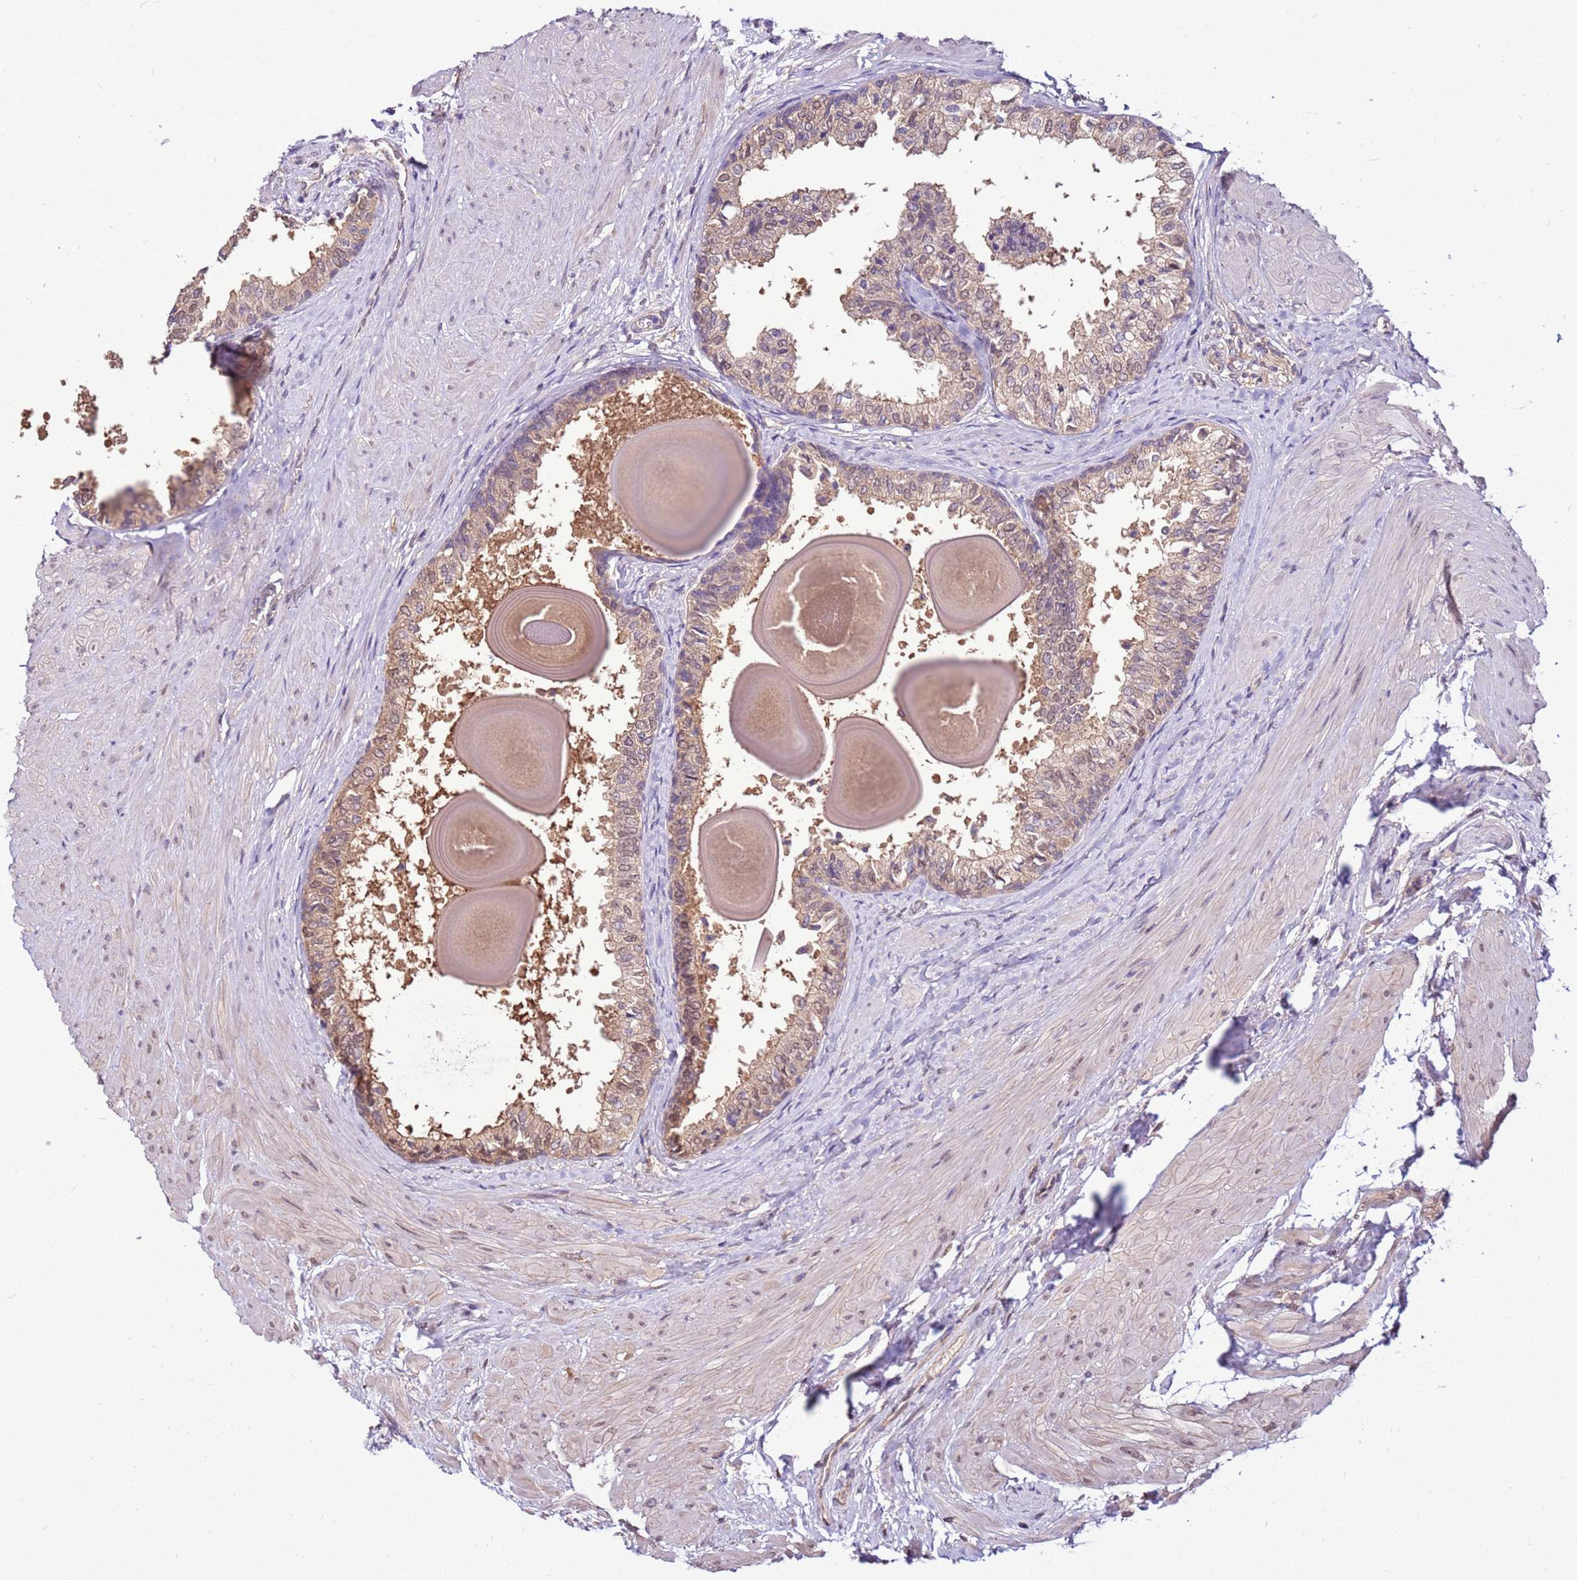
{"staining": {"intensity": "moderate", "quantity": "25%-75%", "location": "cytoplasmic/membranous"}, "tissue": "prostate", "cell_type": "Glandular cells", "image_type": "normal", "snomed": [{"axis": "morphology", "description": "Normal tissue, NOS"}, {"axis": "topography", "description": "Prostate"}], "caption": "IHC (DAB) staining of normal human prostate reveals moderate cytoplasmic/membranous protein staining in approximately 25%-75% of glandular cells.", "gene": "BBS5", "patient": {"sex": "male", "age": 48}}